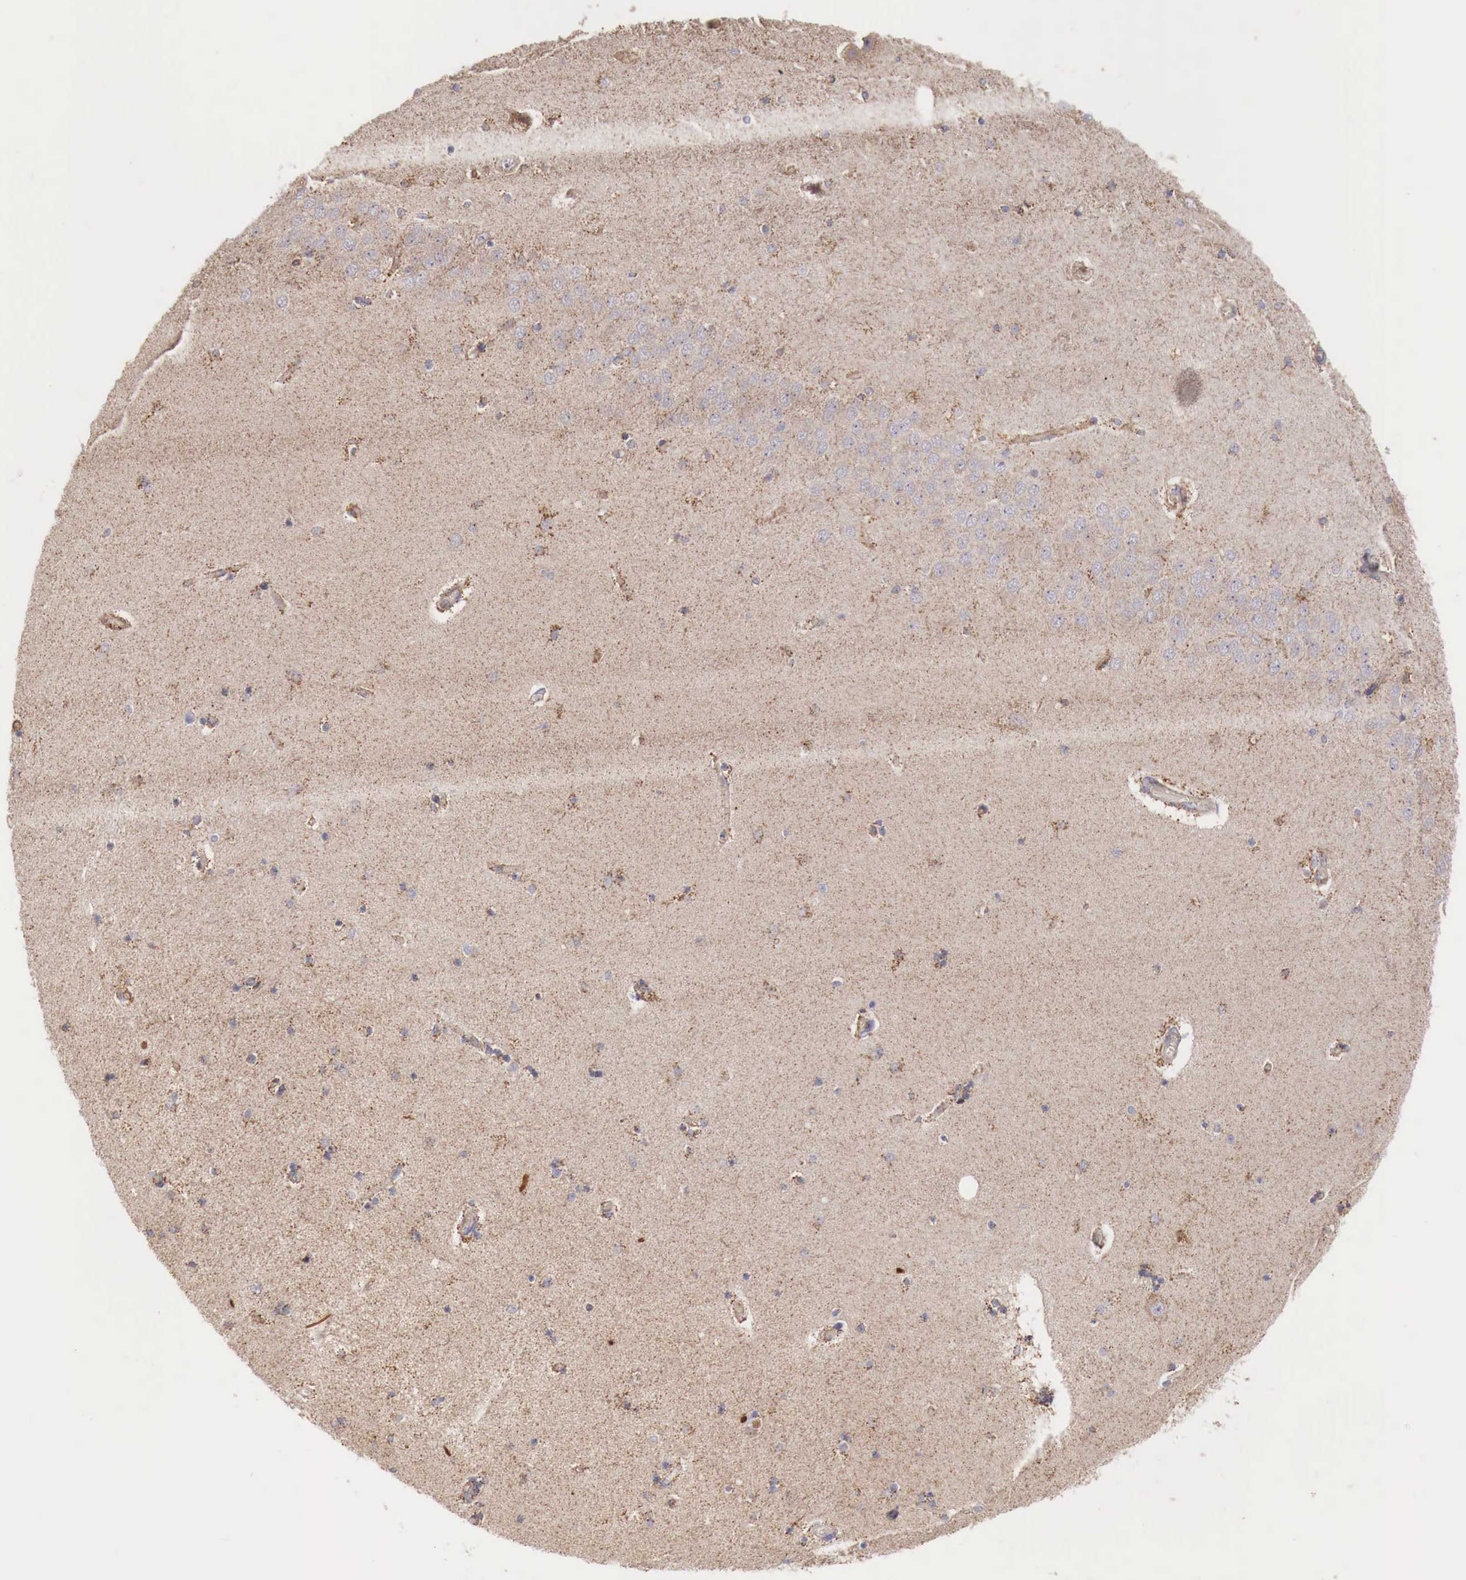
{"staining": {"intensity": "weak", "quantity": "<25%", "location": "cytoplasmic/membranous"}, "tissue": "hippocampus", "cell_type": "Glial cells", "image_type": "normal", "snomed": [{"axis": "morphology", "description": "Normal tissue, NOS"}, {"axis": "topography", "description": "Hippocampus"}], "caption": "IHC photomicrograph of unremarkable hippocampus: hippocampus stained with DAB demonstrates no significant protein expression in glial cells.", "gene": "XPNPEP3", "patient": {"sex": "female", "age": 54}}